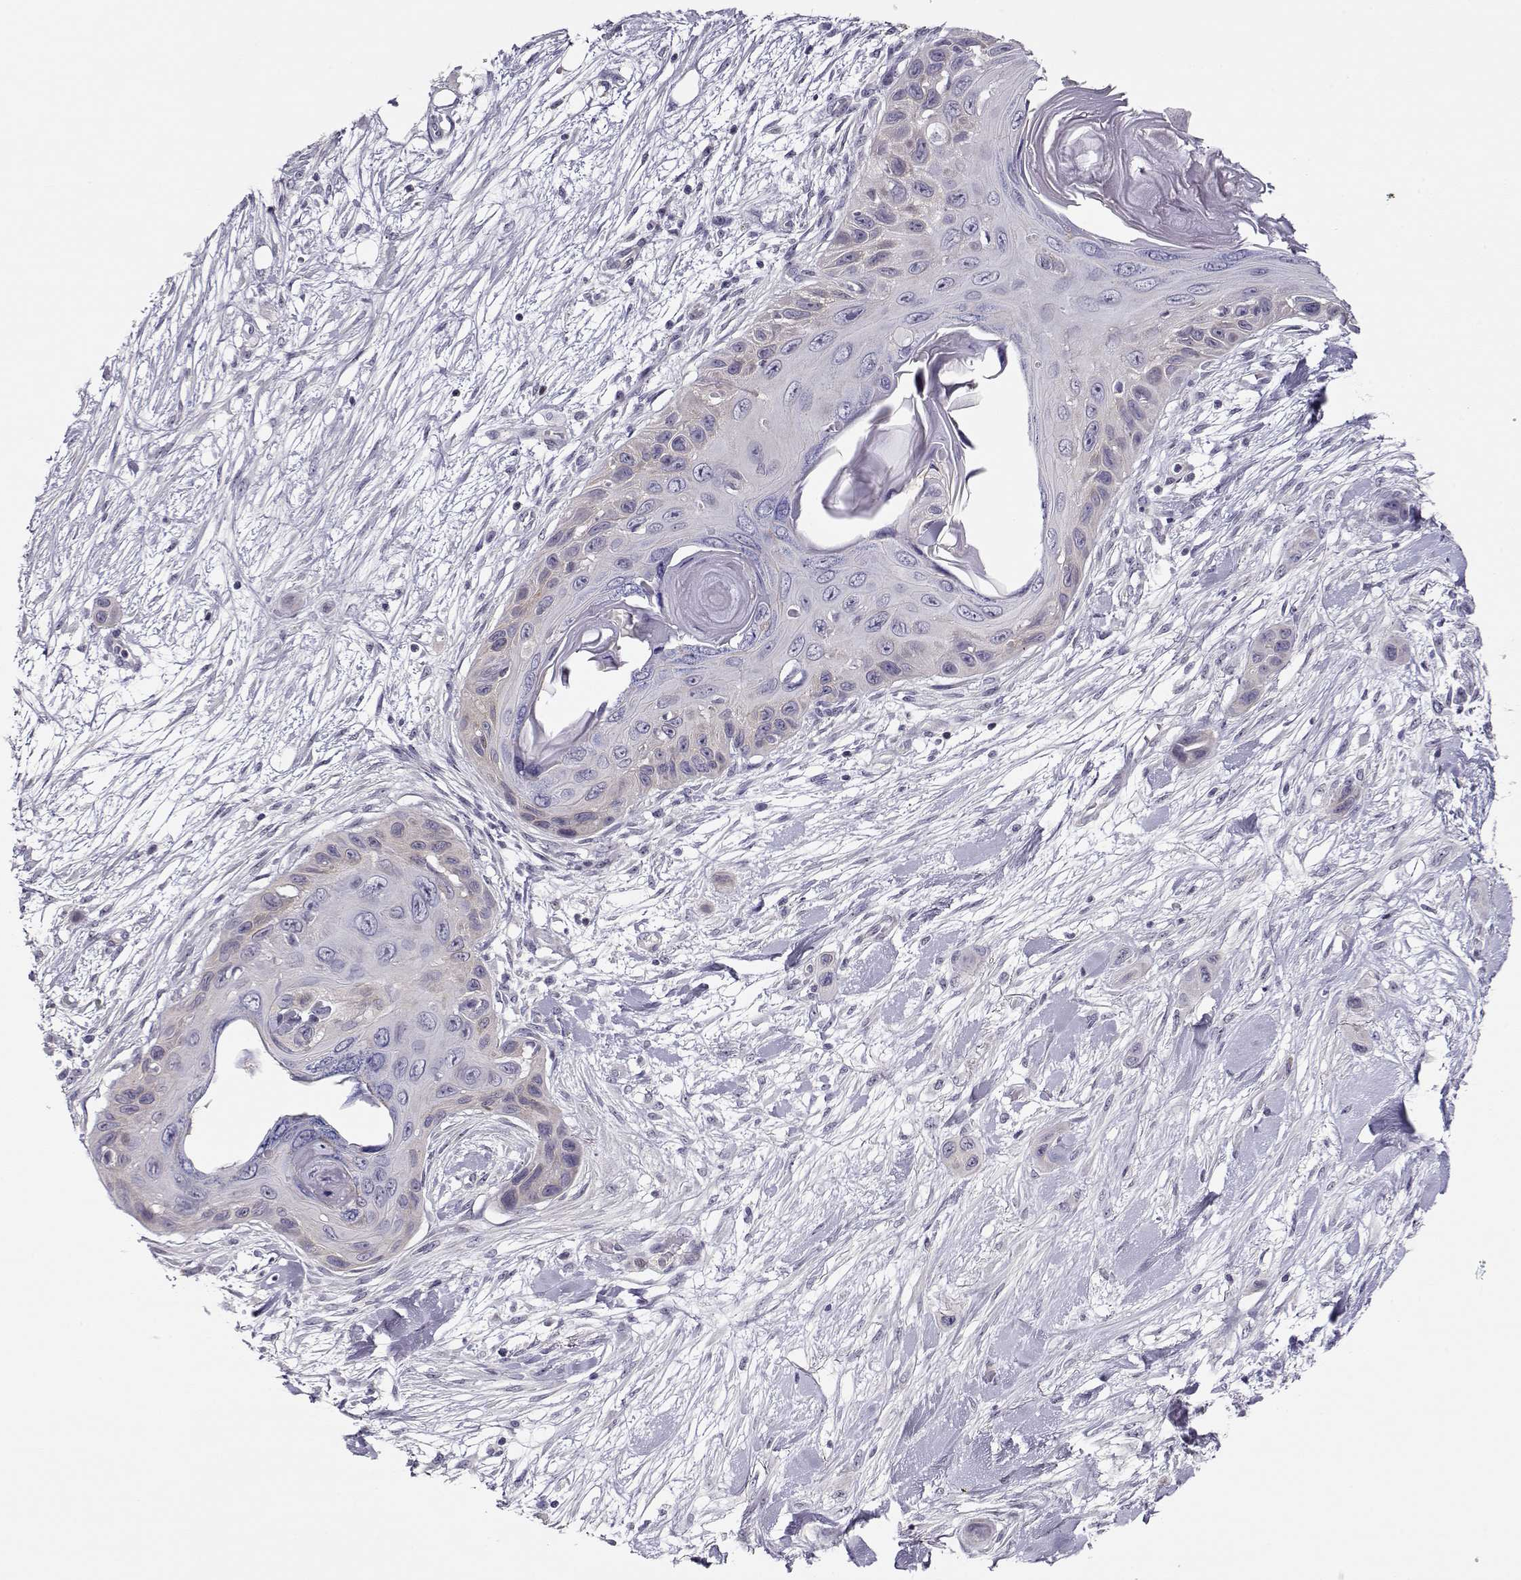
{"staining": {"intensity": "negative", "quantity": "none", "location": "none"}, "tissue": "skin cancer", "cell_type": "Tumor cells", "image_type": "cancer", "snomed": [{"axis": "morphology", "description": "Squamous cell carcinoma, NOS"}, {"axis": "topography", "description": "Skin"}], "caption": "High power microscopy histopathology image of an immunohistochemistry (IHC) histopathology image of skin cancer (squamous cell carcinoma), revealing no significant staining in tumor cells.", "gene": "CRX", "patient": {"sex": "male", "age": 79}}